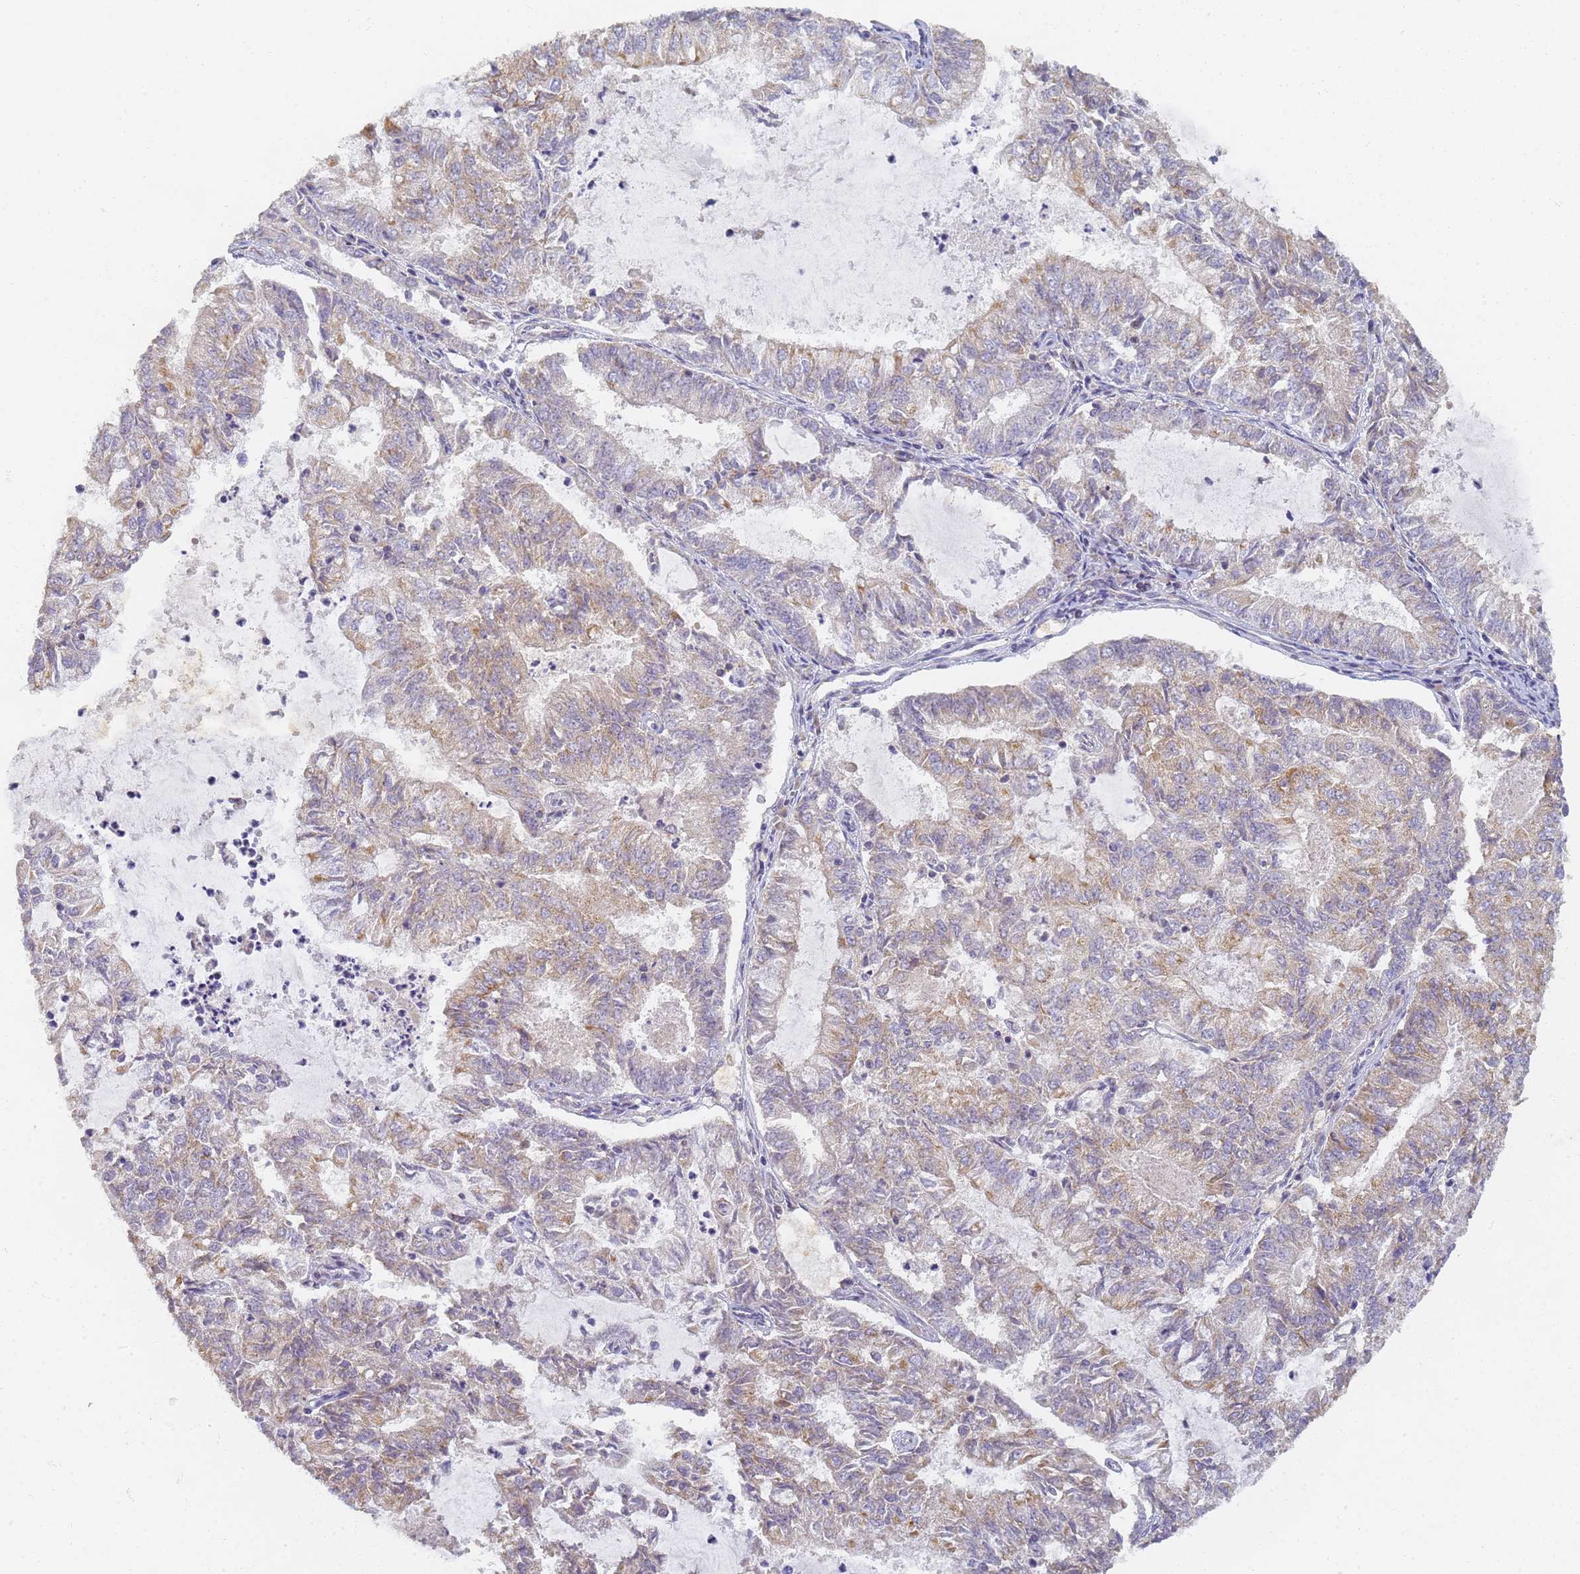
{"staining": {"intensity": "moderate", "quantity": "25%-75%", "location": "cytoplasmic/membranous"}, "tissue": "endometrial cancer", "cell_type": "Tumor cells", "image_type": "cancer", "snomed": [{"axis": "morphology", "description": "Adenocarcinoma, NOS"}, {"axis": "topography", "description": "Endometrium"}], "caption": "Immunohistochemistry (IHC) staining of endometrial cancer, which demonstrates medium levels of moderate cytoplasmic/membranous staining in about 25%-75% of tumor cells indicating moderate cytoplasmic/membranous protein expression. The staining was performed using DAB (brown) for protein detection and nuclei were counterstained in hematoxylin (blue).", "gene": "UTP23", "patient": {"sex": "female", "age": 57}}